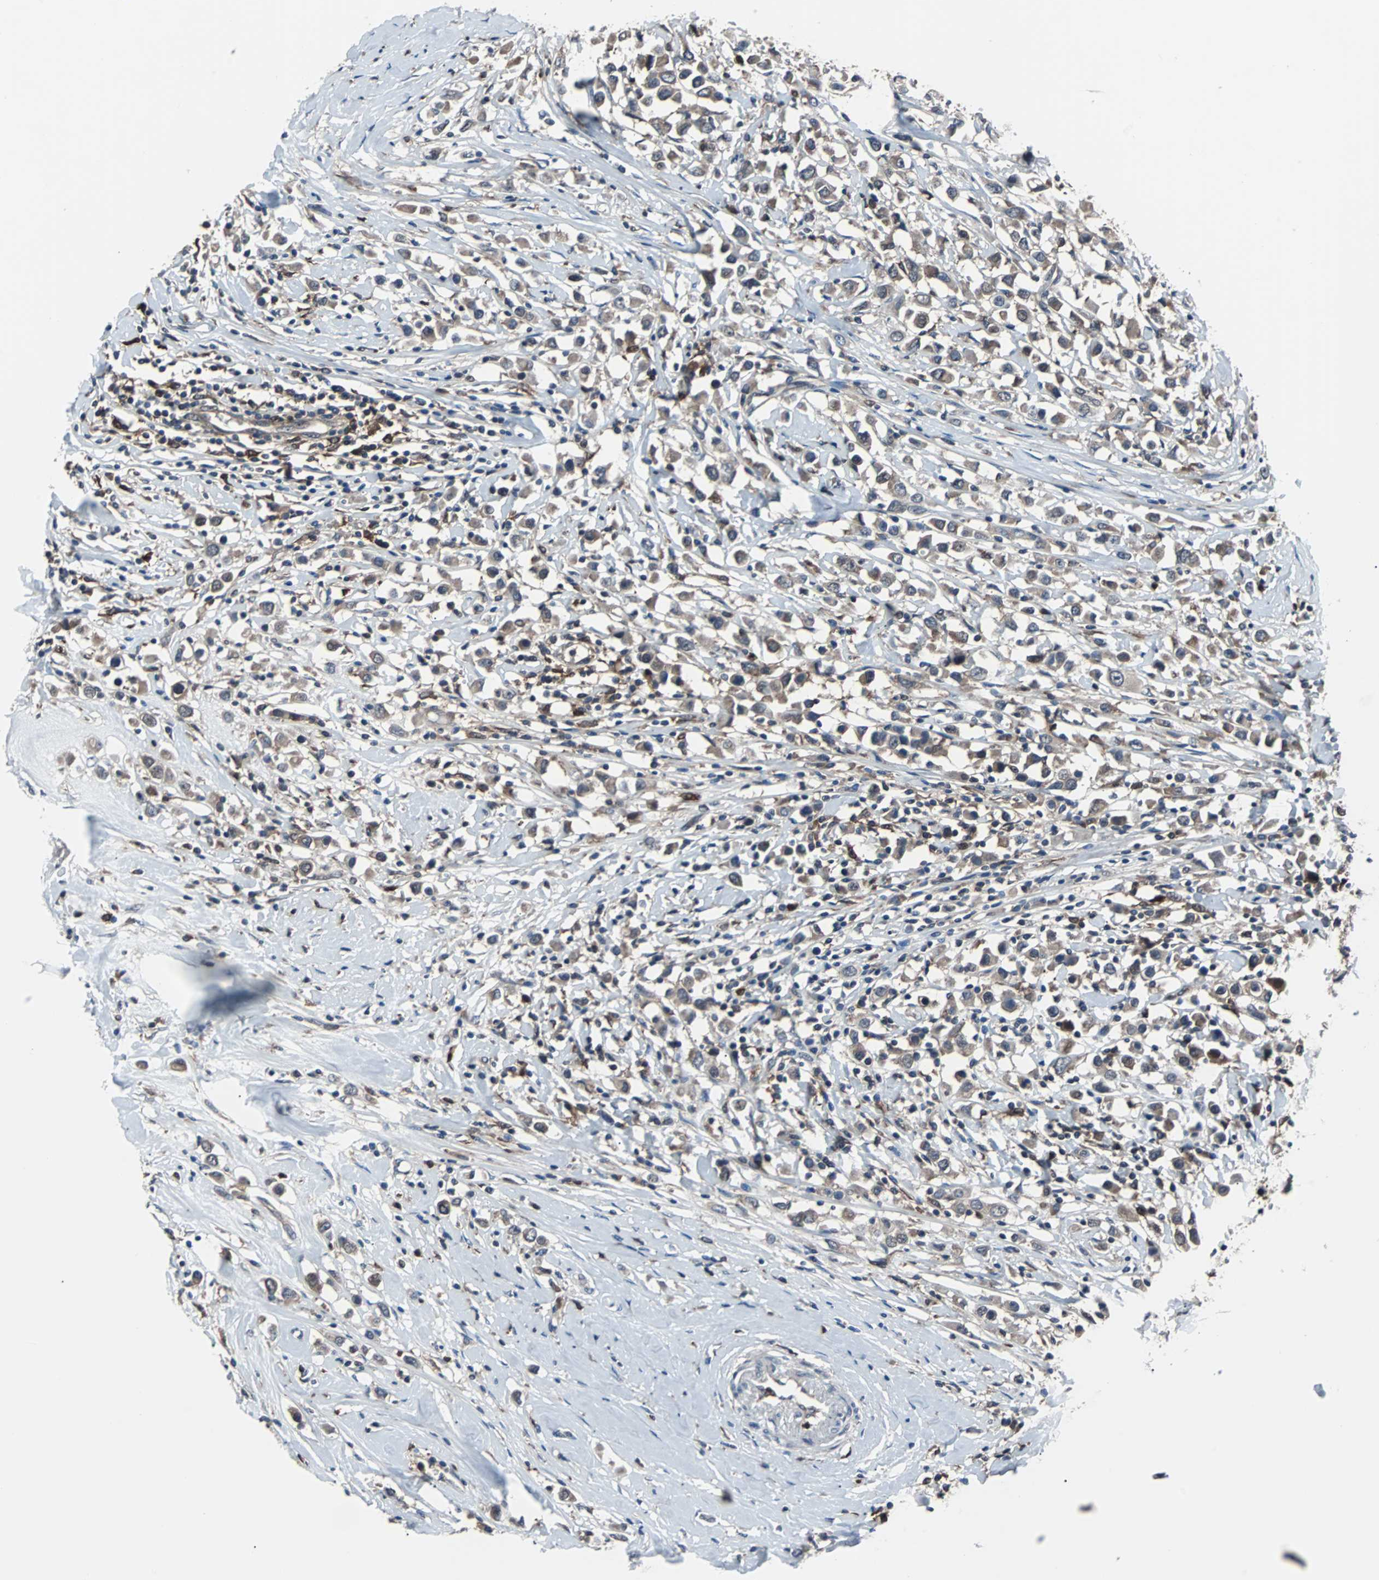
{"staining": {"intensity": "weak", "quantity": ">75%", "location": "cytoplasmic/membranous"}, "tissue": "breast cancer", "cell_type": "Tumor cells", "image_type": "cancer", "snomed": [{"axis": "morphology", "description": "Duct carcinoma"}, {"axis": "topography", "description": "Breast"}], "caption": "A photomicrograph showing weak cytoplasmic/membranous expression in approximately >75% of tumor cells in breast infiltrating ductal carcinoma, as visualized by brown immunohistochemical staining.", "gene": "PAK1", "patient": {"sex": "female", "age": 61}}